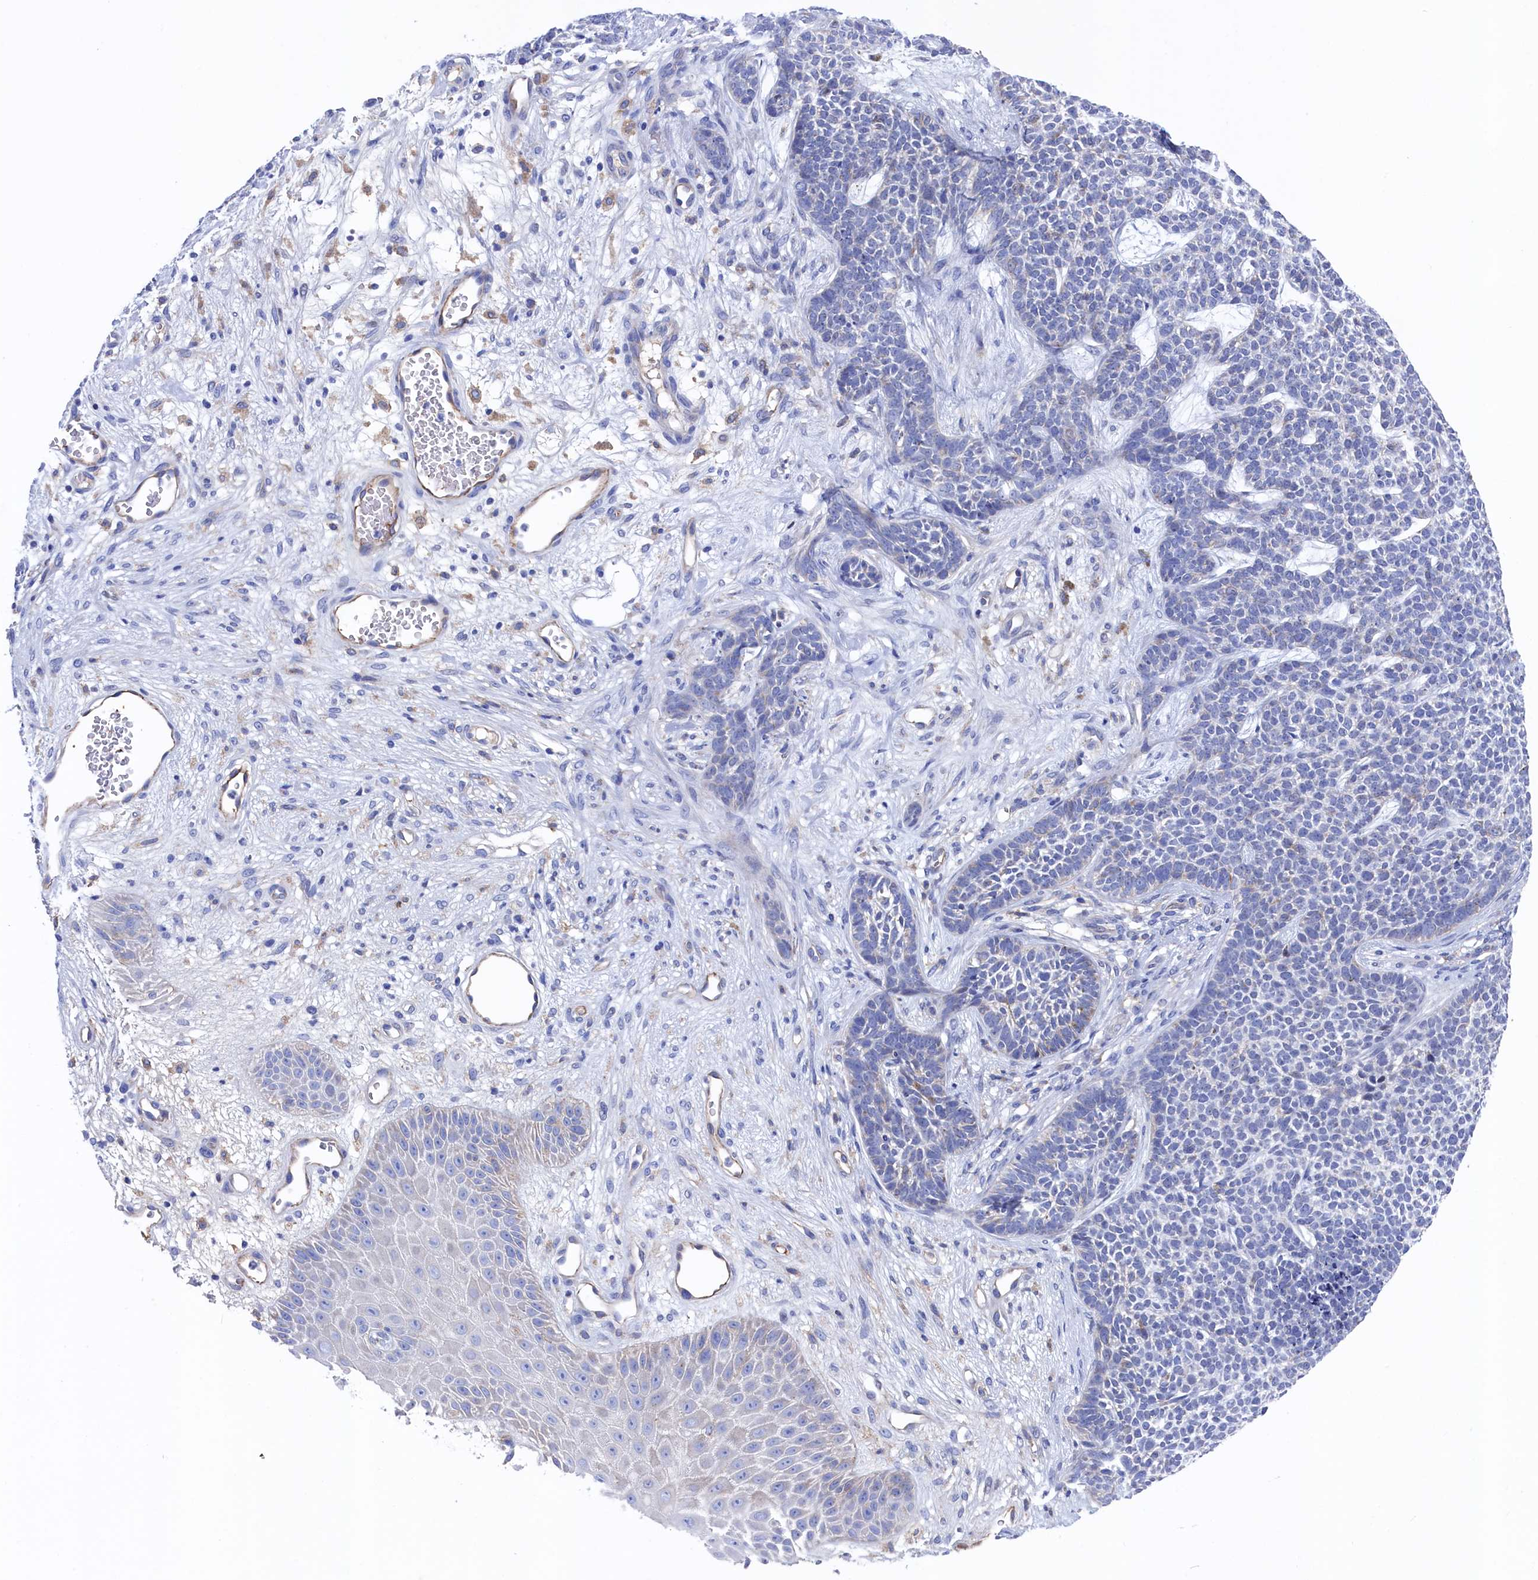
{"staining": {"intensity": "negative", "quantity": "none", "location": "none"}, "tissue": "skin cancer", "cell_type": "Tumor cells", "image_type": "cancer", "snomed": [{"axis": "morphology", "description": "Basal cell carcinoma"}, {"axis": "topography", "description": "Skin"}], "caption": "Tumor cells are negative for protein expression in human skin cancer (basal cell carcinoma).", "gene": "C12orf73", "patient": {"sex": "female", "age": 84}}